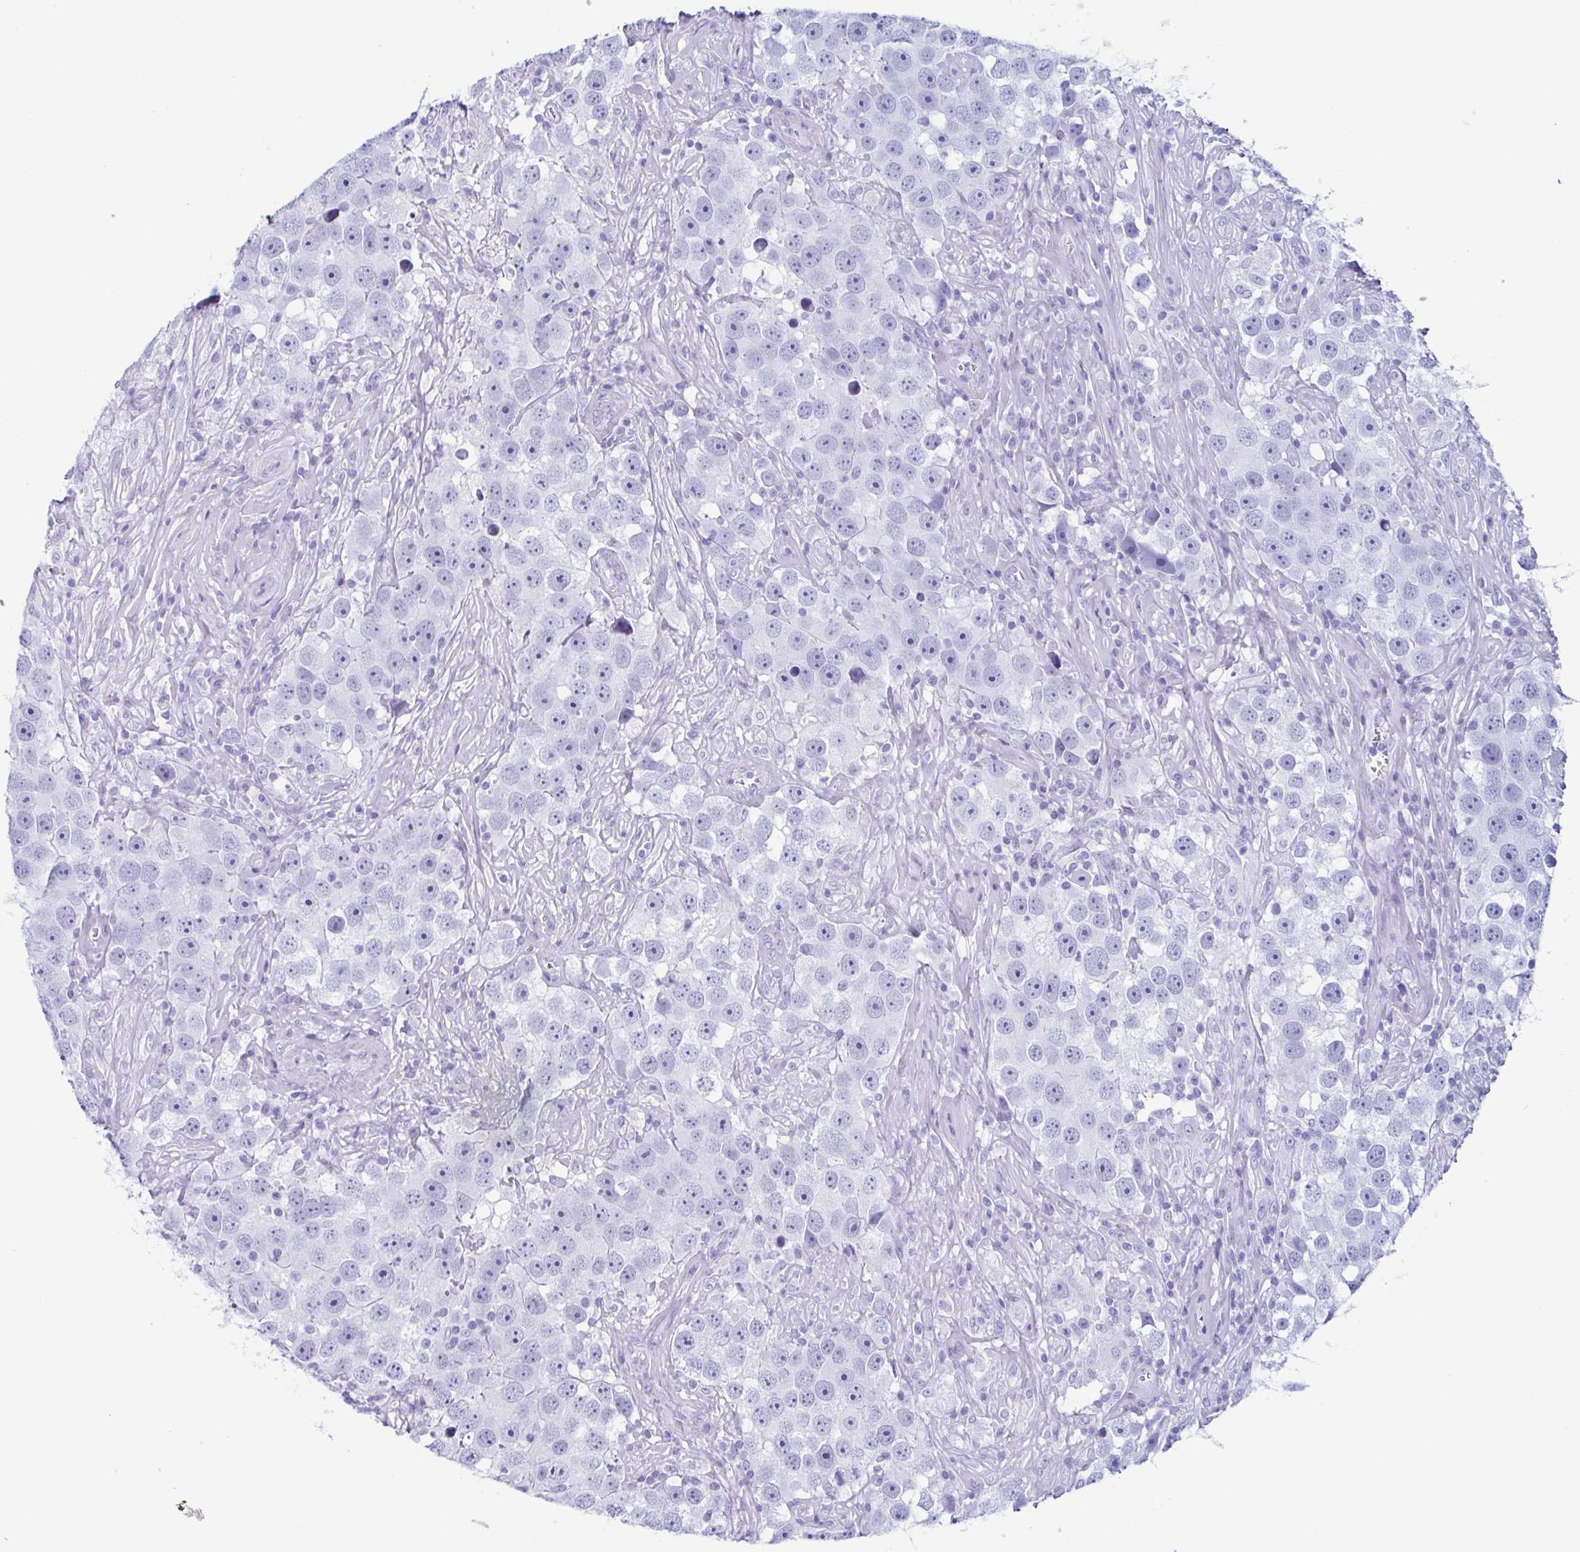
{"staining": {"intensity": "negative", "quantity": "none", "location": "none"}, "tissue": "testis cancer", "cell_type": "Tumor cells", "image_type": "cancer", "snomed": [{"axis": "morphology", "description": "Seminoma, NOS"}, {"axis": "topography", "description": "Testis"}], "caption": "Immunohistochemistry (IHC) micrograph of neoplastic tissue: human testis seminoma stained with DAB (3,3'-diaminobenzidine) exhibits no significant protein positivity in tumor cells.", "gene": "ENKUR", "patient": {"sex": "male", "age": 49}}